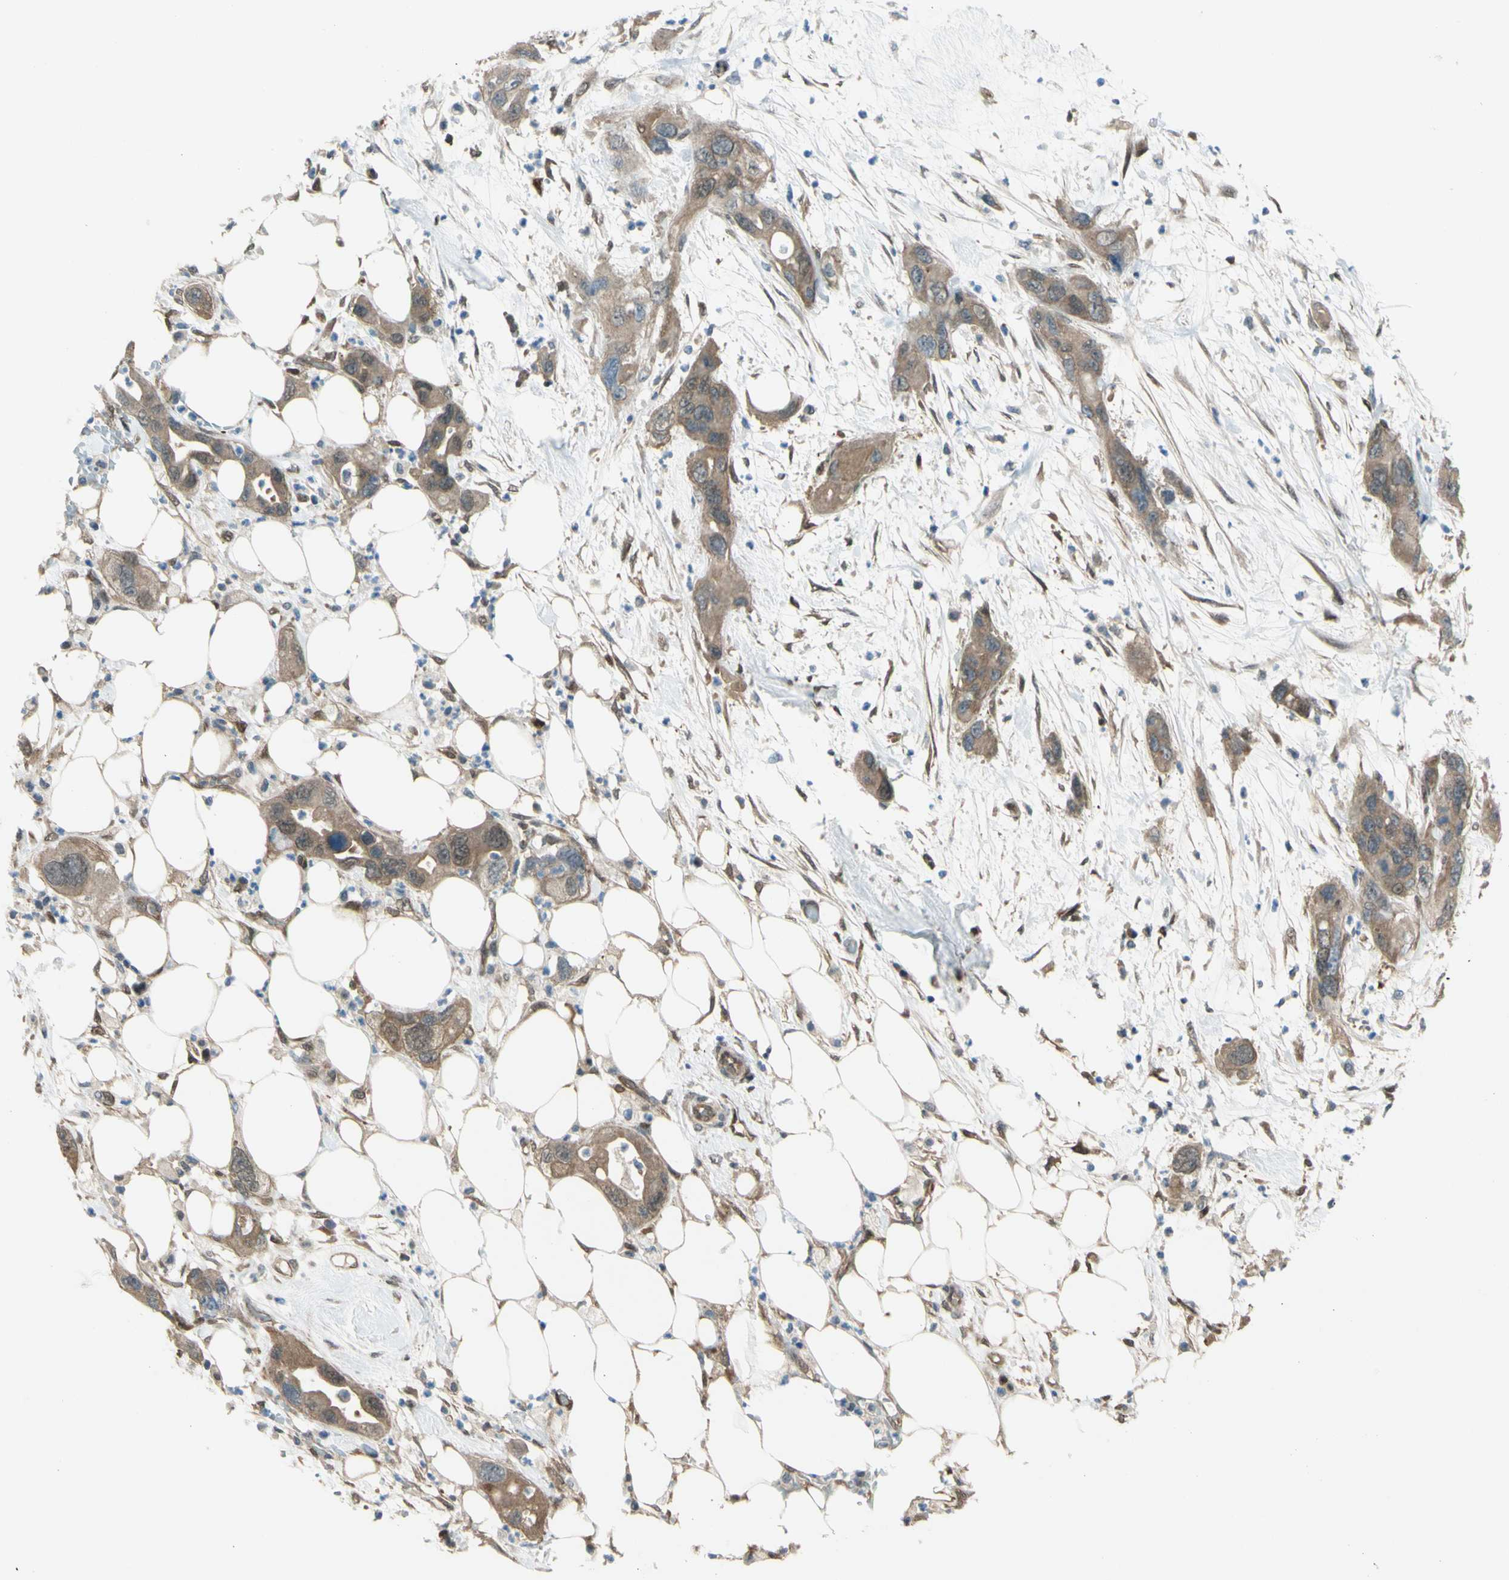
{"staining": {"intensity": "moderate", "quantity": ">75%", "location": "cytoplasmic/membranous"}, "tissue": "pancreatic cancer", "cell_type": "Tumor cells", "image_type": "cancer", "snomed": [{"axis": "morphology", "description": "Adenocarcinoma, NOS"}, {"axis": "topography", "description": "Pancreas"}], "caption": "Tumor cells display medium levels of moderate cytoplasmic/membranous positivity in approximately >75% of cells in human pancreatic cancer (adenocarcinoma).", "gene": "YWHAQ", "patient": {"sex": "female", "age": 71}}